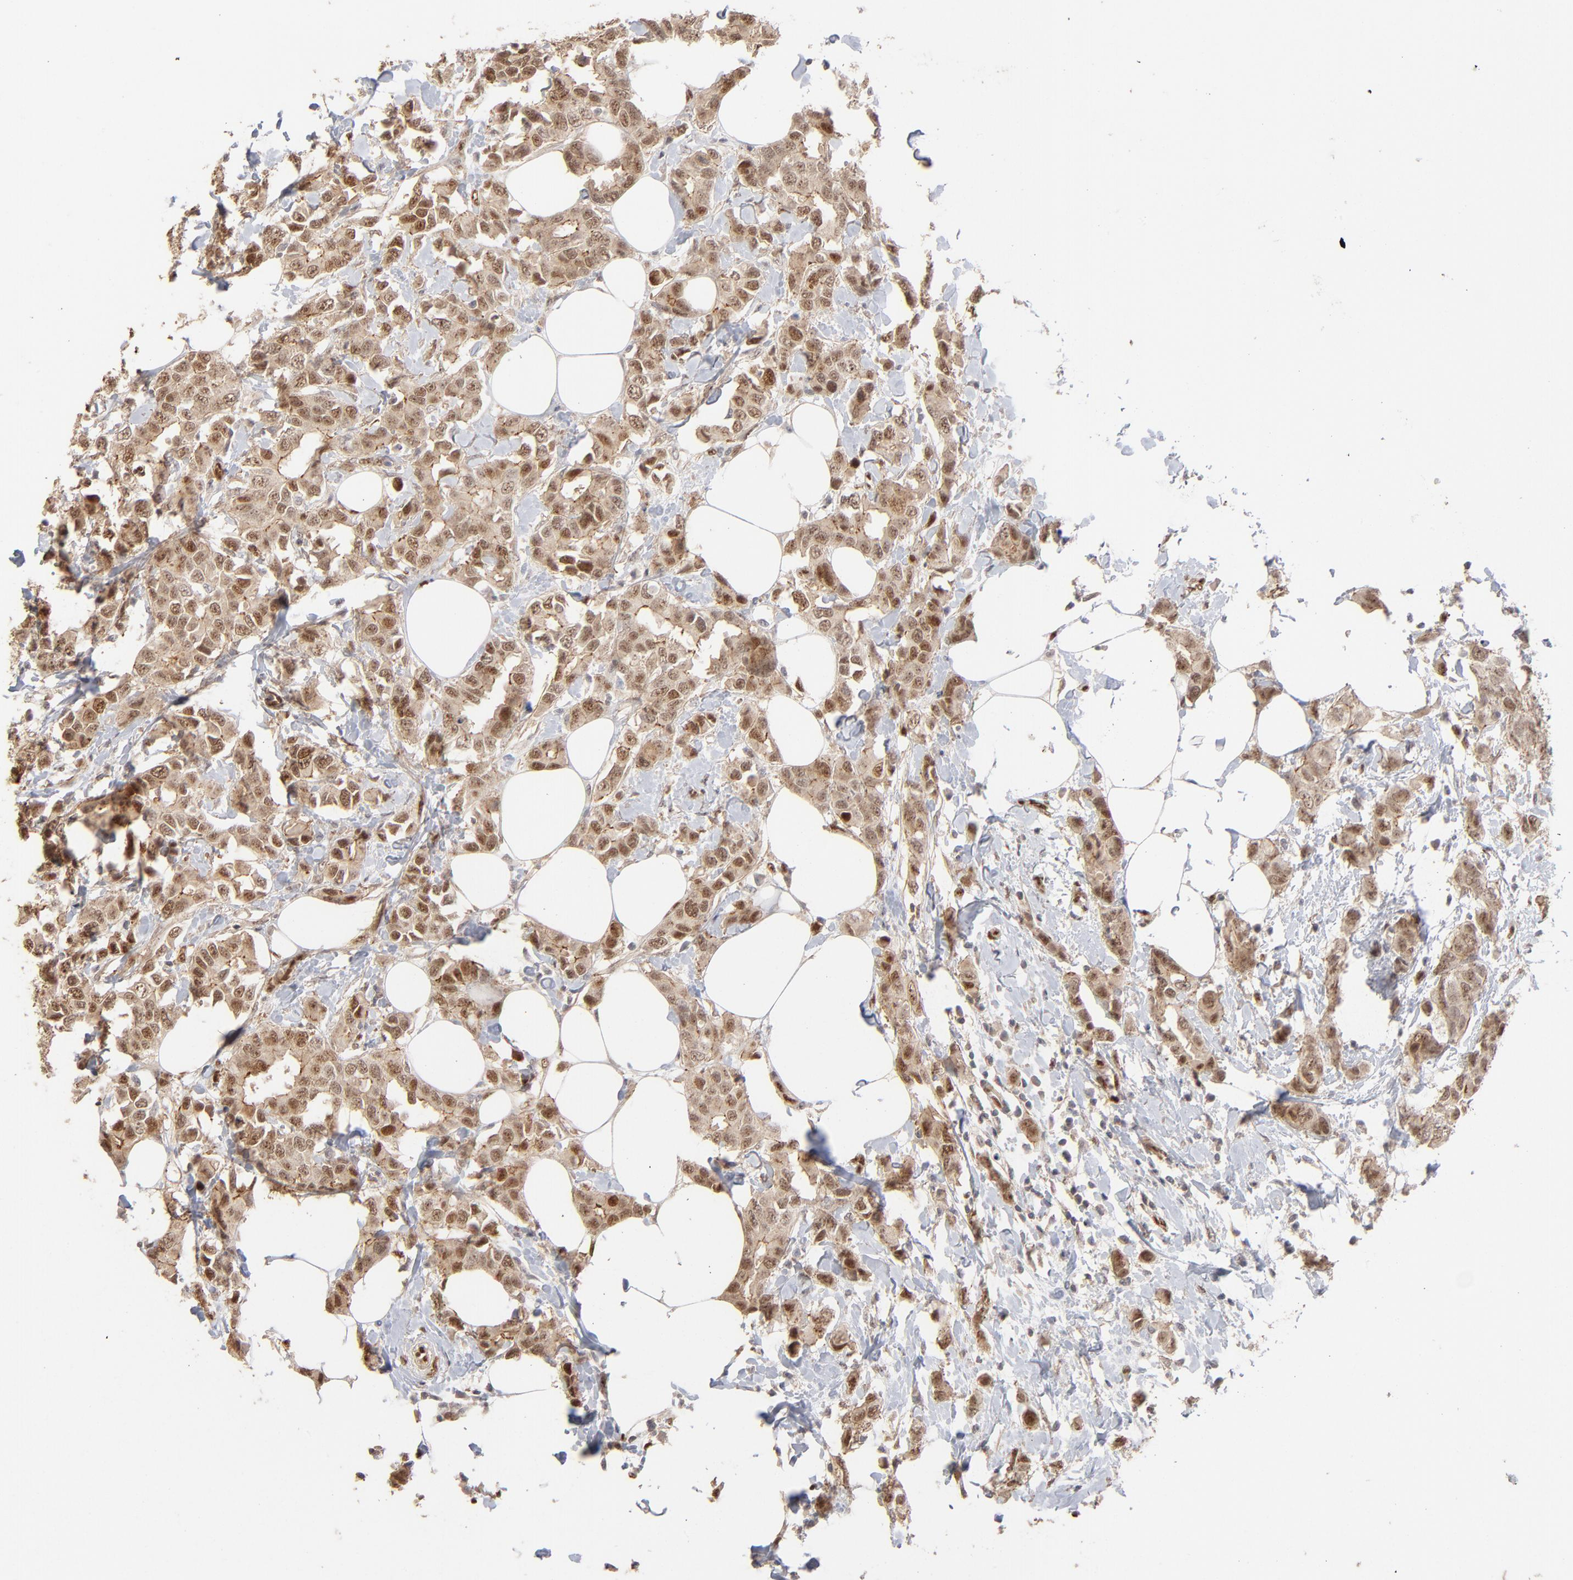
{"staining": {"intensity": "moderate", "quantity": ">75%", "location": "nuclear"}, "tissue": "breast cancer", "cell_type": "Tumor cells", "image_type": "cancer", "snomed": [{"axis": "morphology", "description": "Normal tissue, NOS"}, {"axis": "morphology", "description": "Duct carcinoma"}, {"axis": "topography", "description": "Breast"}], "caption": "Infiltrating ductal carcinoma (breast) was stained to show a protein in brown. There is medium levels of moderate nuclear staining in about >75% of tumor cells.", "gene": "NFIB", "patient": {"sex": "female", "age": 50}}